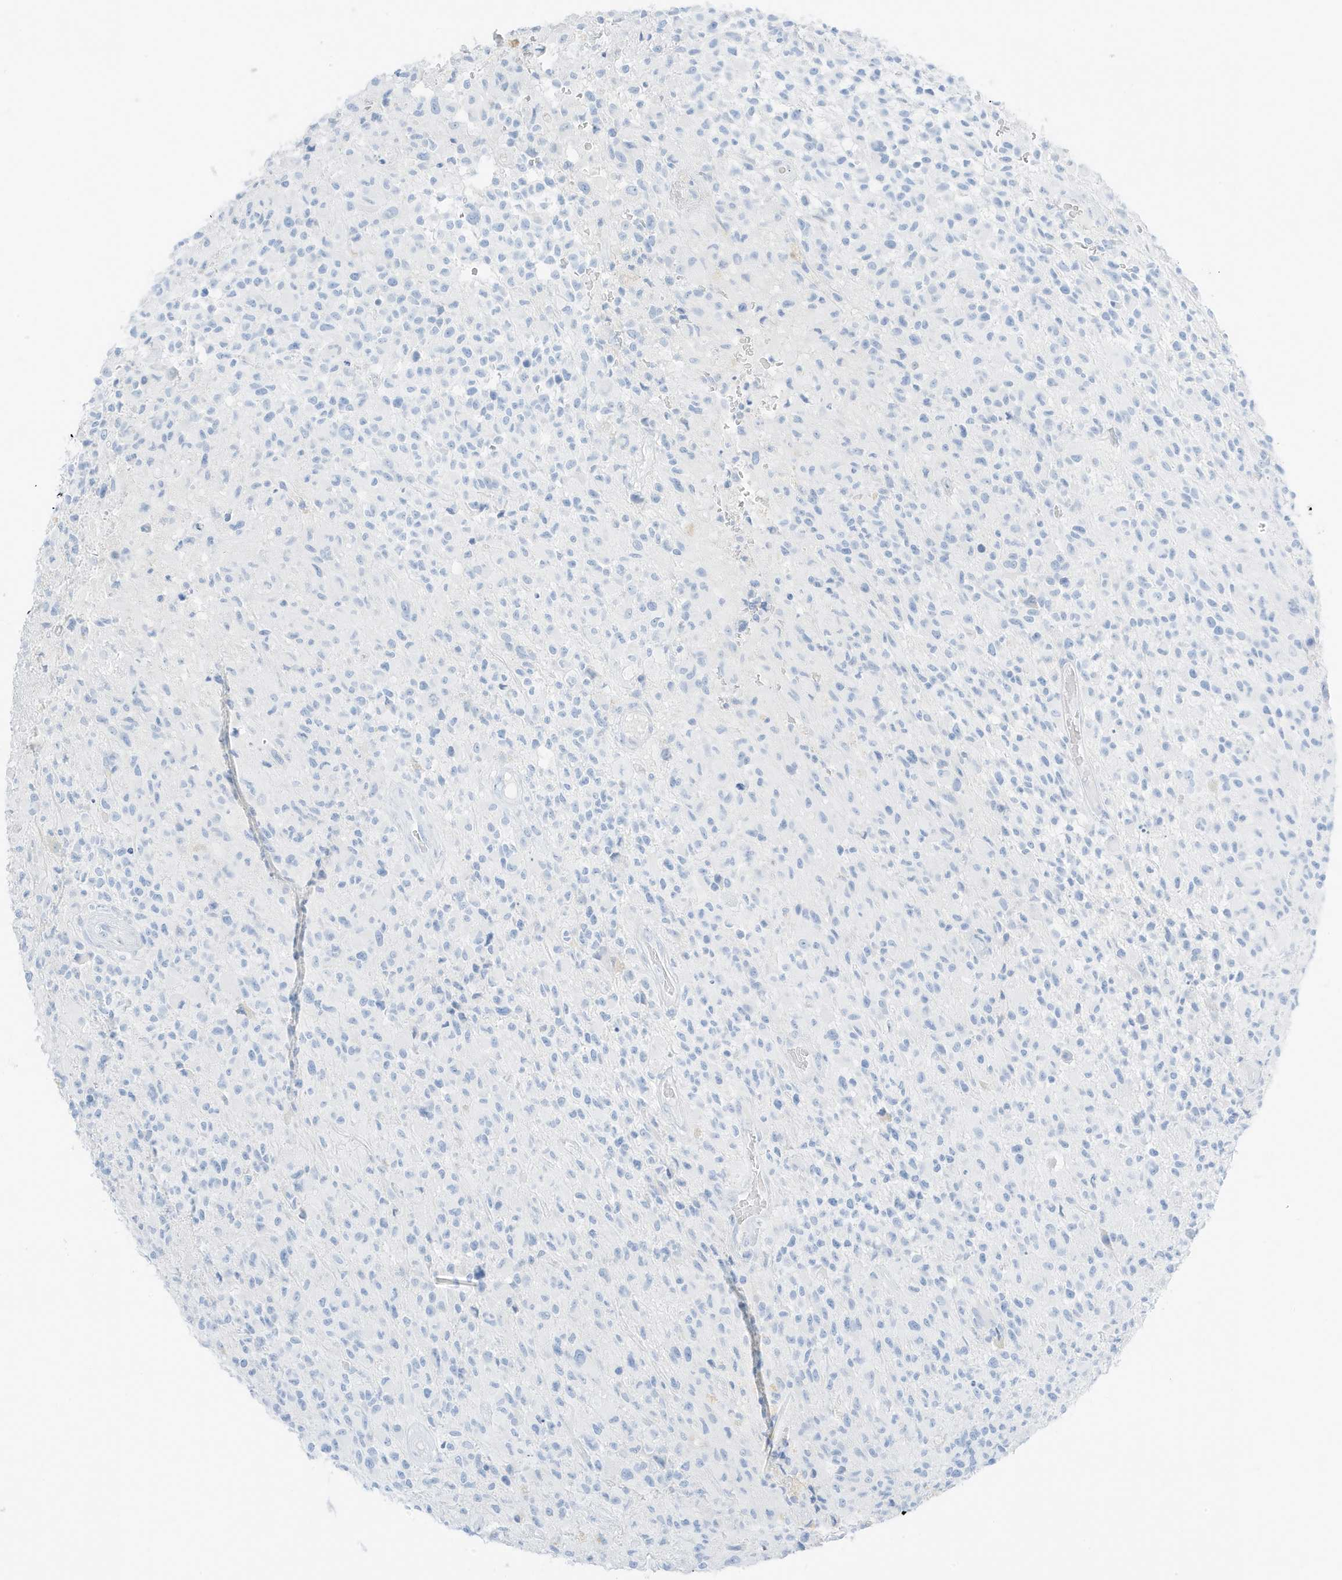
{"staining": {"intensity": "negative", "quantity": "none", "location": "none"}, "tissue": "glioma", "cell_type": "Tumor cells", "image_type": "cancer", "snomed": [{"axis": "morphology", "description": "Glioma, malignant, High grade"}, {"axis": "morphology", "description": "Glioblastoma, NOS"}, {"axis": "topography", "description": "Brain"}], "caption": "The image reveals no staining of tumor cells in glioblastoma.", "gene": "SLC22A13", "patient": {"sex": "male", "age": 60}}